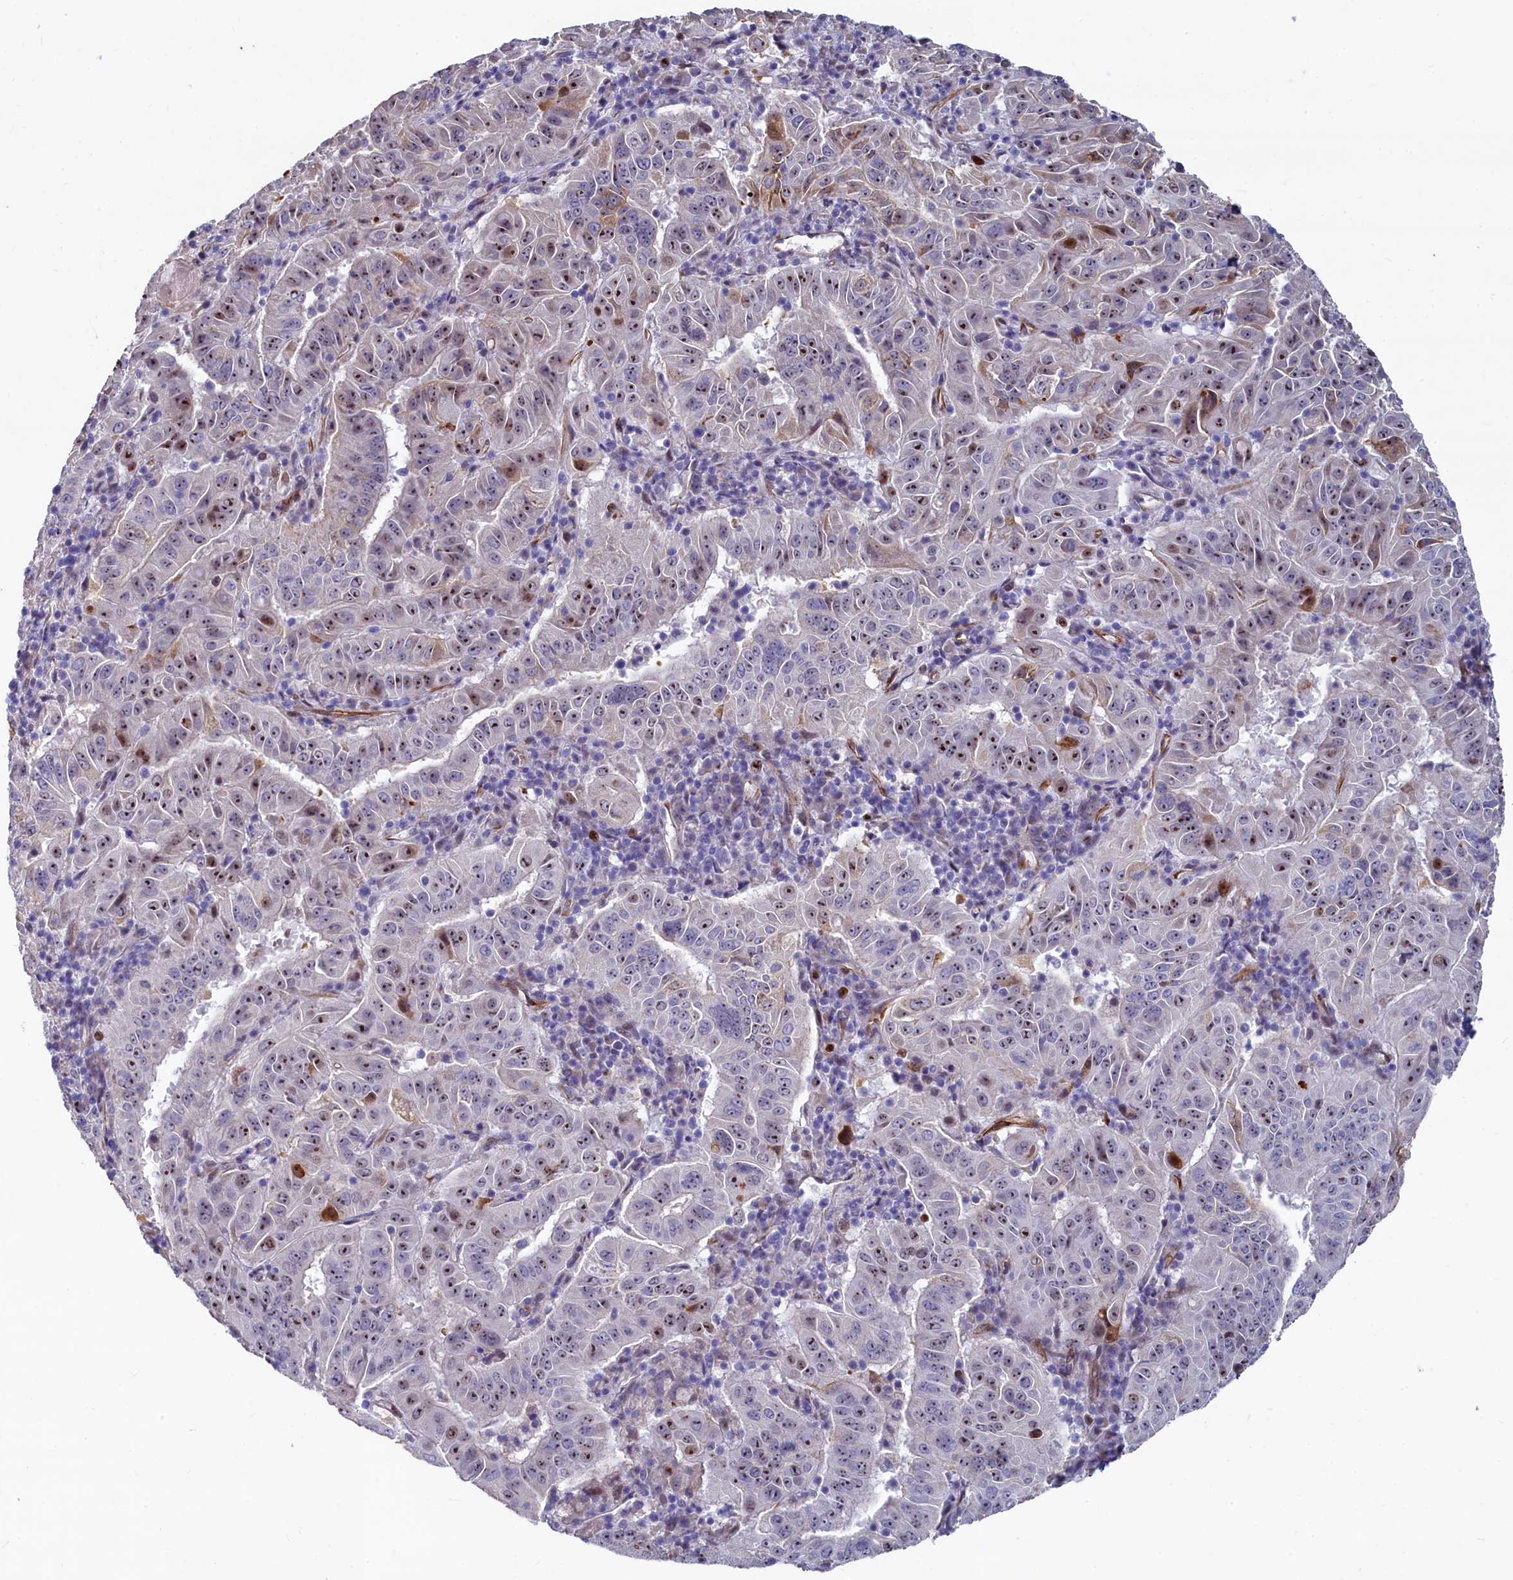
{"staining": {"intensity": "moderate", "quantity": "25%-75%", "location": "nuclear"}, "tissue": "pancreatic cancer", "cell_type": "Tumor cells", "image_type": "cancer", "snomed": [{"axis": "morphology", "description": "Adenocarcinoma, NOS"}, {"axis": "topography", "description": "Pancreas"}], "caption": "Adenocarcinoma (pancreatic) was stained to show a protein in brown. There is medium levels of moderate nuclear staining in about 25%-75% of tumor cells.", "gene": "ASXL3", "patient": {"sex": "male", "age": 63}}